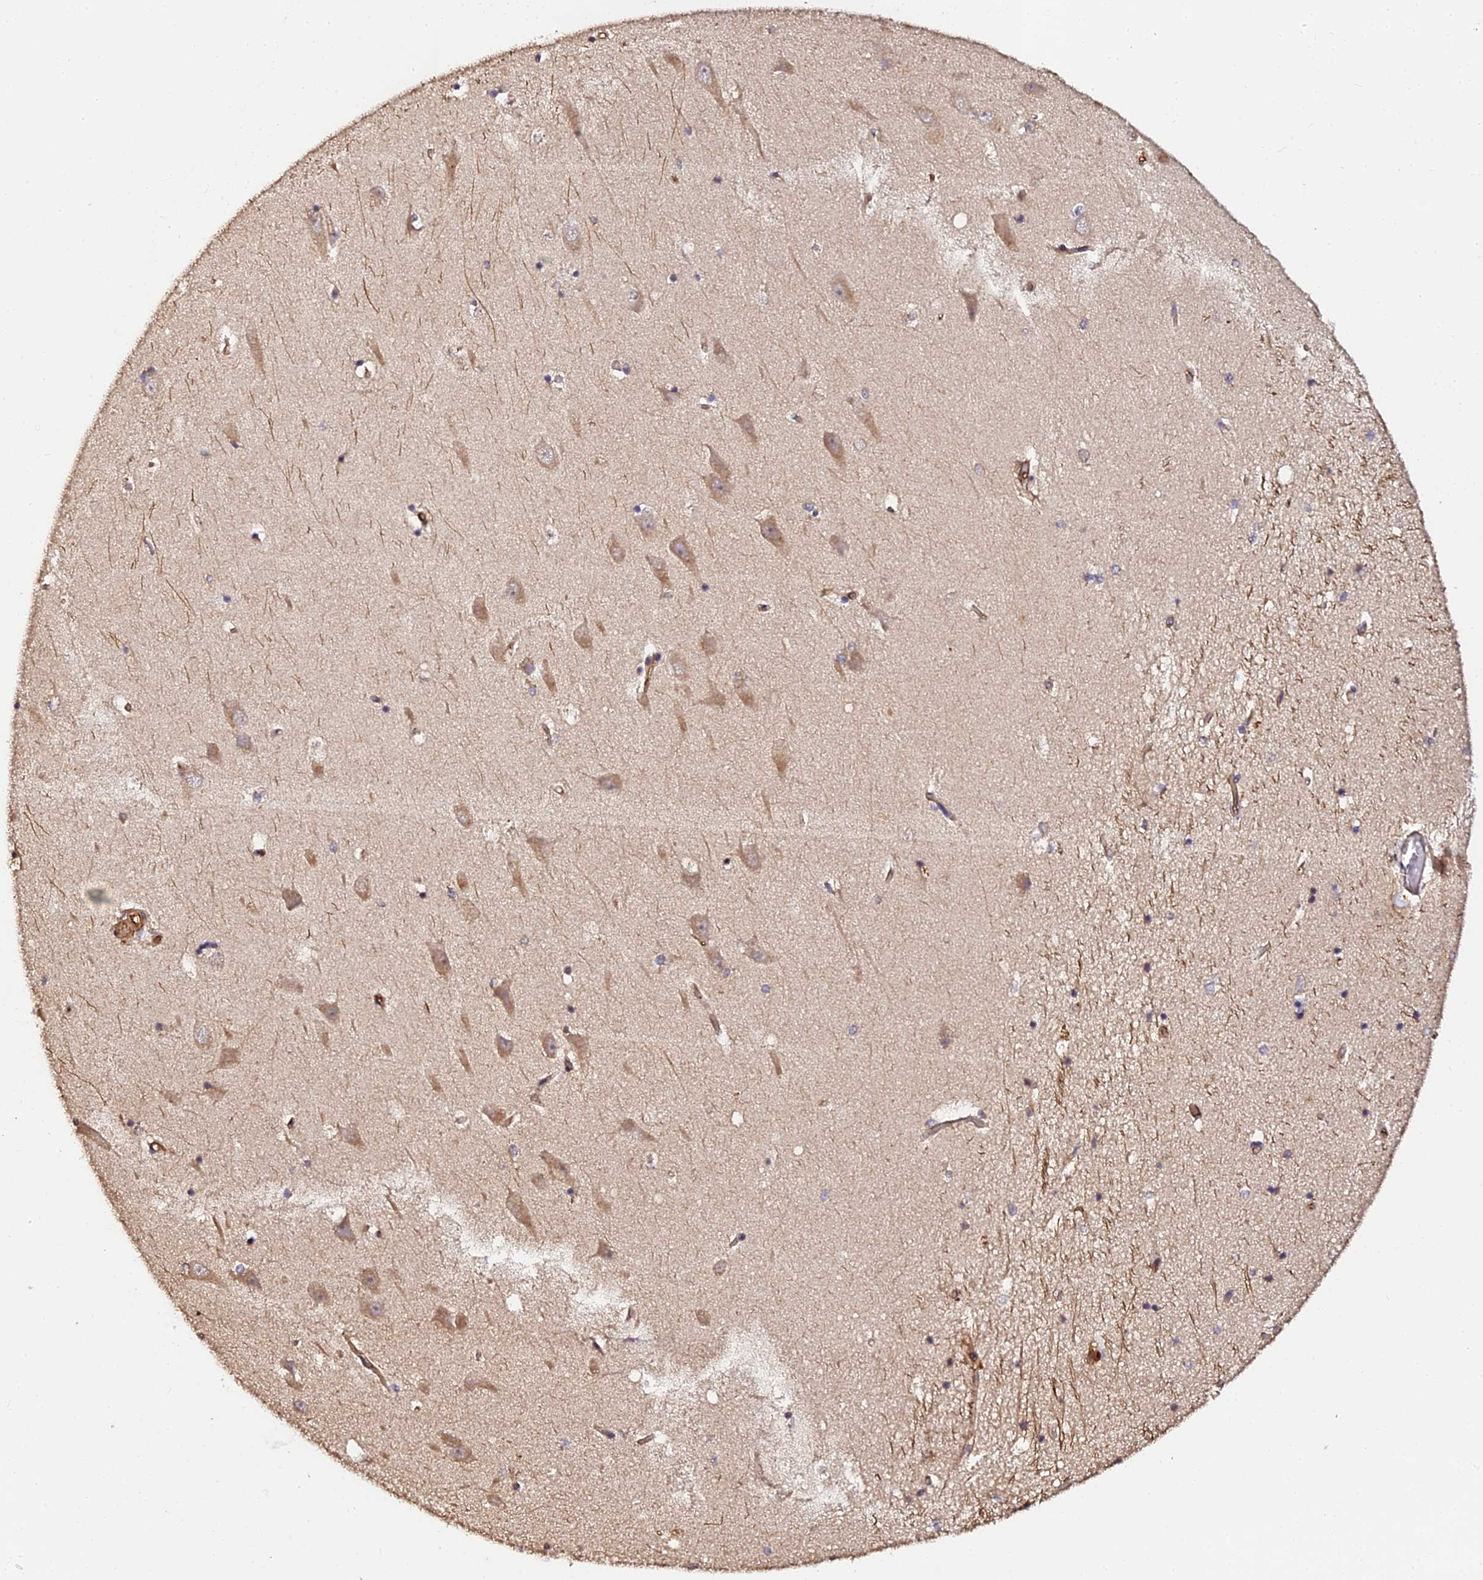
{"staining": {"intensity": "weak", "quantity": "<25%", "location": "cytoplasmic/membranous"}, "tissue": "hippocampus", "cell_type": "Glial cells", "image_type": "normal", "snomed": [{"axis": "morphology", "description": "Normal tissue, NOS"}, {"axis": "topography", "description": "Hippocampus"}], "caption": "This is an immunohistochemistry photomicrograph of unremarkable hippocampus. There is no positivity in glial cells.", "gene": "TDO2", "patient": {"sex": "male", "age": 45}}